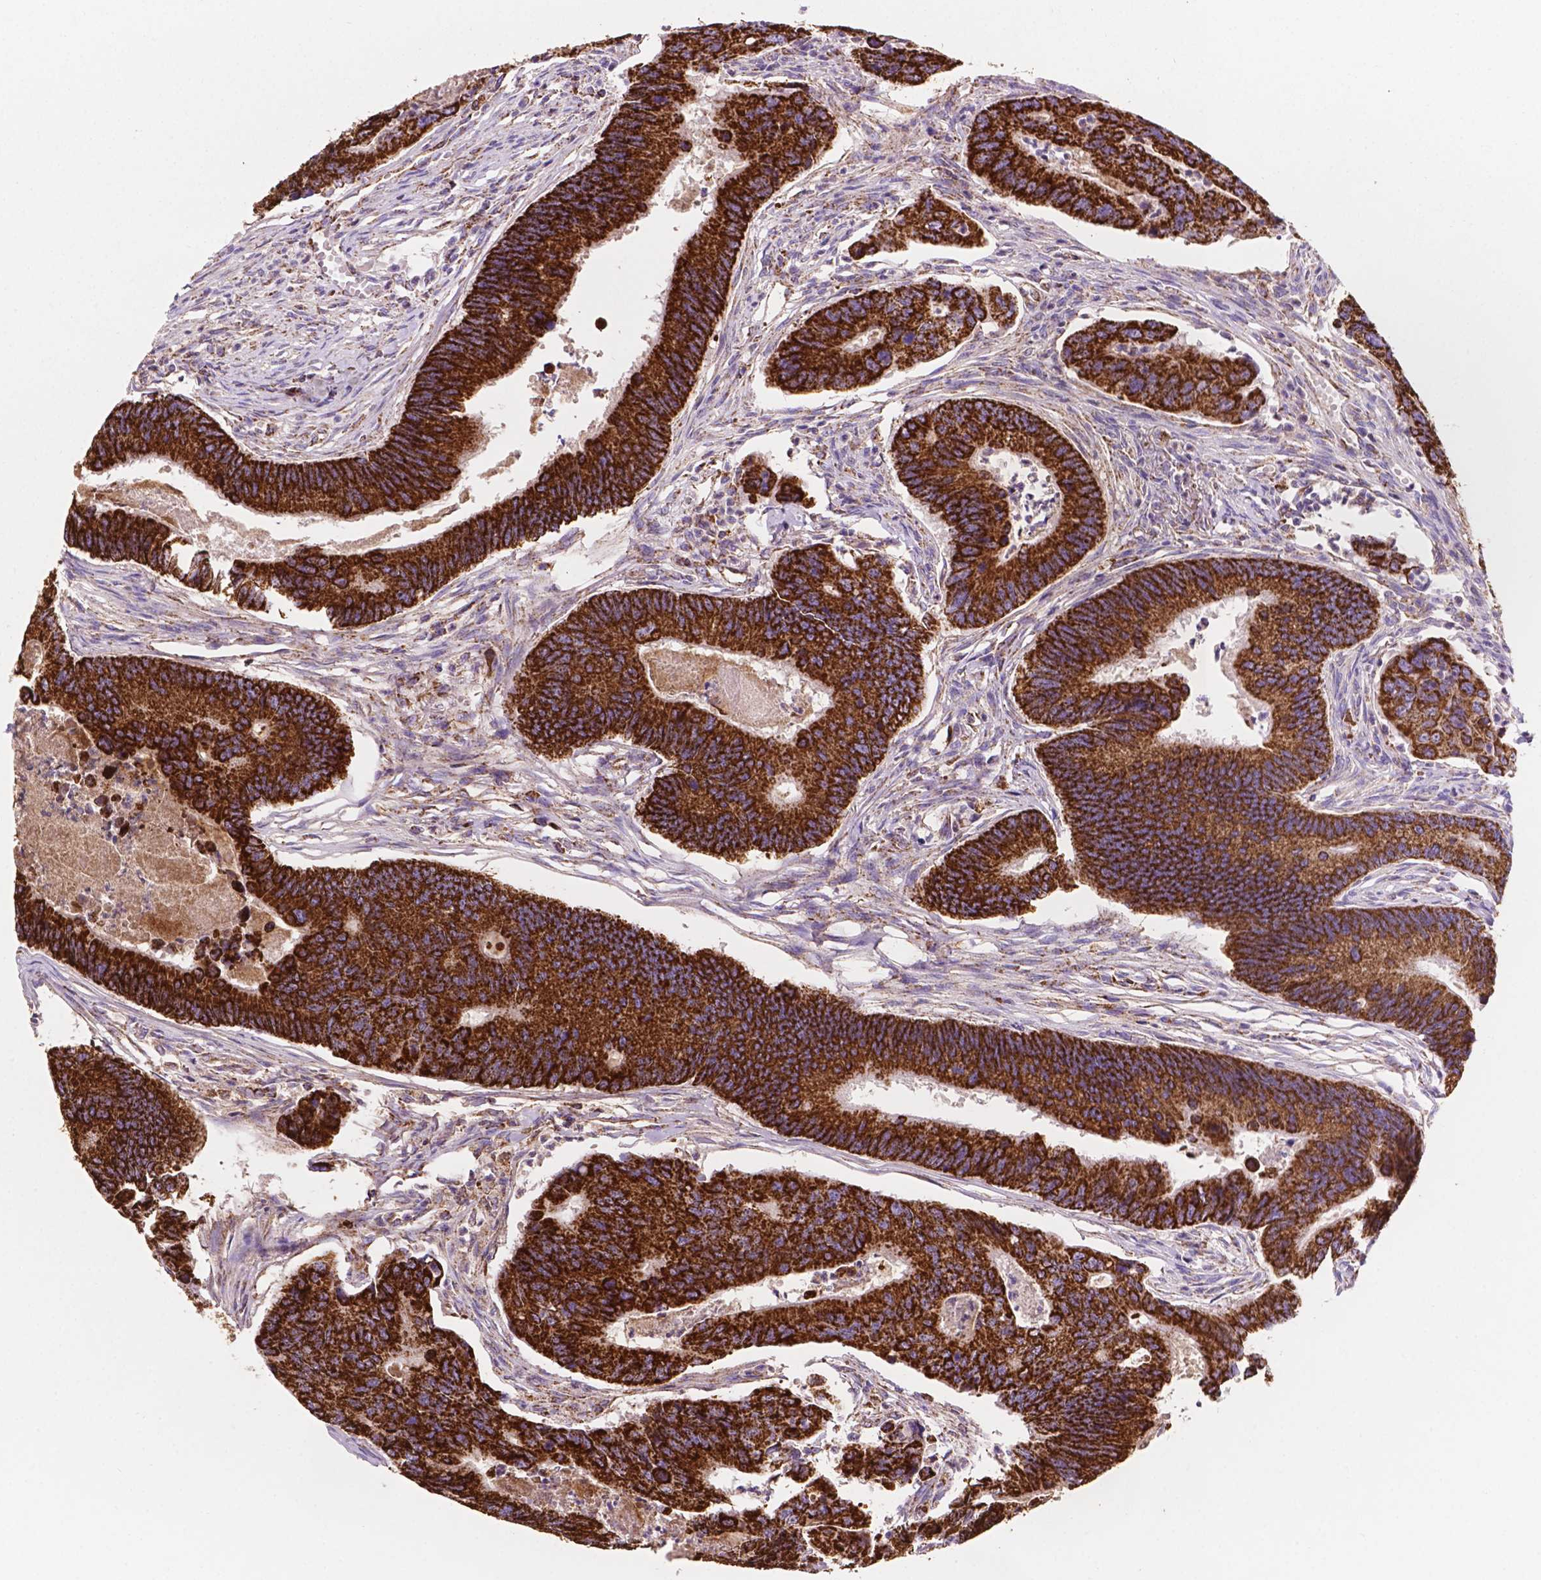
{"staining": {"intensity": "strong", "quantity": ">75%", "location": "cytoplasmic/membranous"}, "tissue": "colorectal cancer", "cell_type": "Tumor cells", "image_type": "cancer", "snomed": [{"axis": "morphology", "description": "Adenocarcinoma, NOS"}, {"axis": "topography", "description": "Colon"}], "caption": "This micrograph reveals IHC staining of adenocarcinoma (colorectal), with high strong cytoplasmic/membranous staining in approximately >75% of tumor cells.", "gene": "HSPD1", "patient": {"sex": "female", "age": 67}}